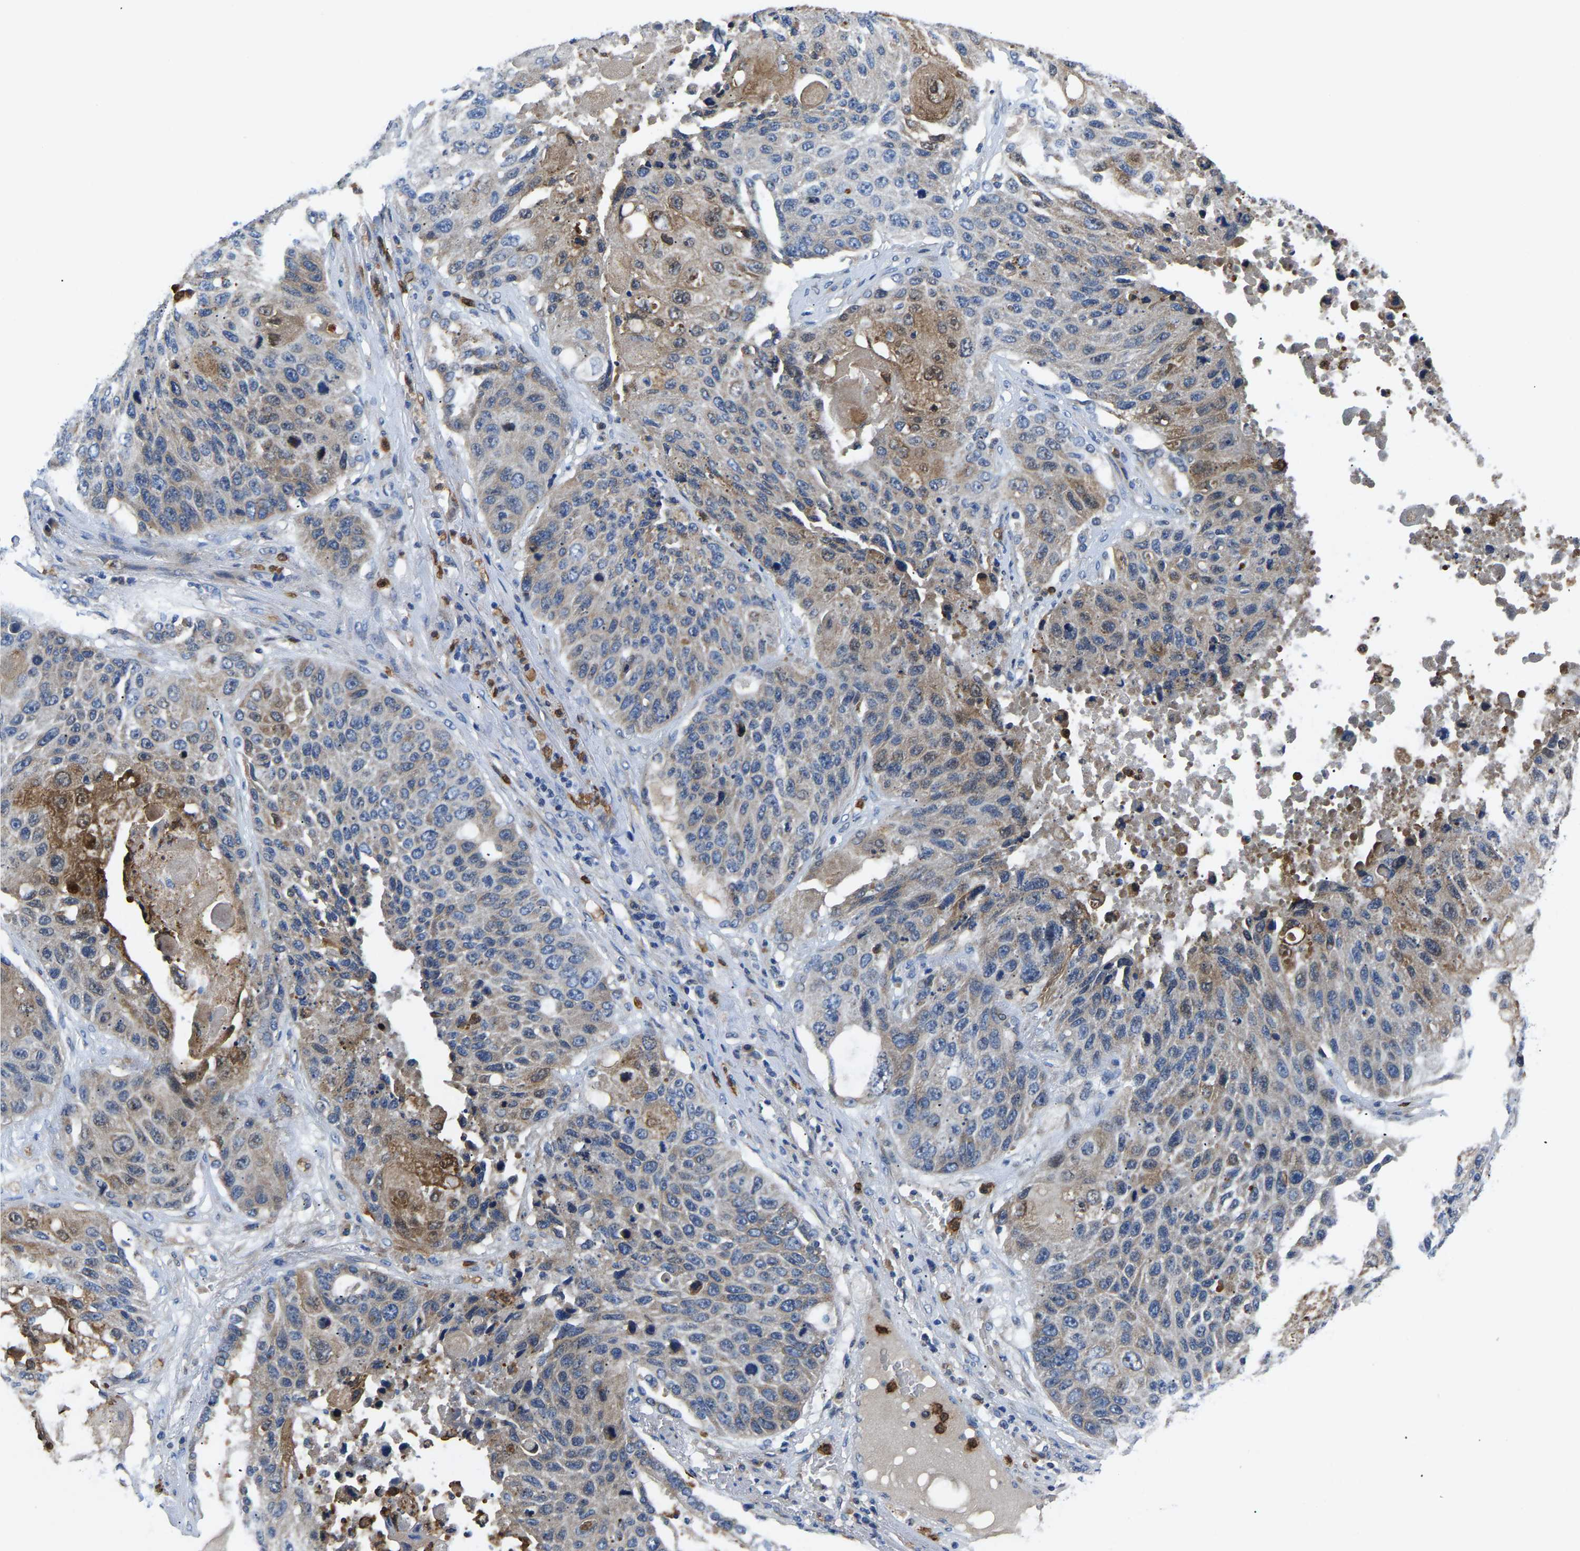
{"staining": {"intensity": "moderate", "quantity": "<25%", "location": "cytoplasmic/membranous"}, "tissue": "lung cancer", "cell_type": "Tumor cells", "image_type": "cancer", "snomed": [{"axis": "morphology", "description": "Squamous cell carcinoma, NOS"}, {"axis": "topography", "description": "Lung"}], "caption": "High-magnification brightfield microscopy of squamous cell carcinoma (lung) stained with DAB (3,3'-diaminobenzidine) (brown) and counterstained with hematoxylin (blue). tumor cells exhibit moderate cytoplasmic/membranous positivity is present in approximately<25% of cells.", "gene": "TOR1B", "patient": {"sex": "male", "age": 61}}